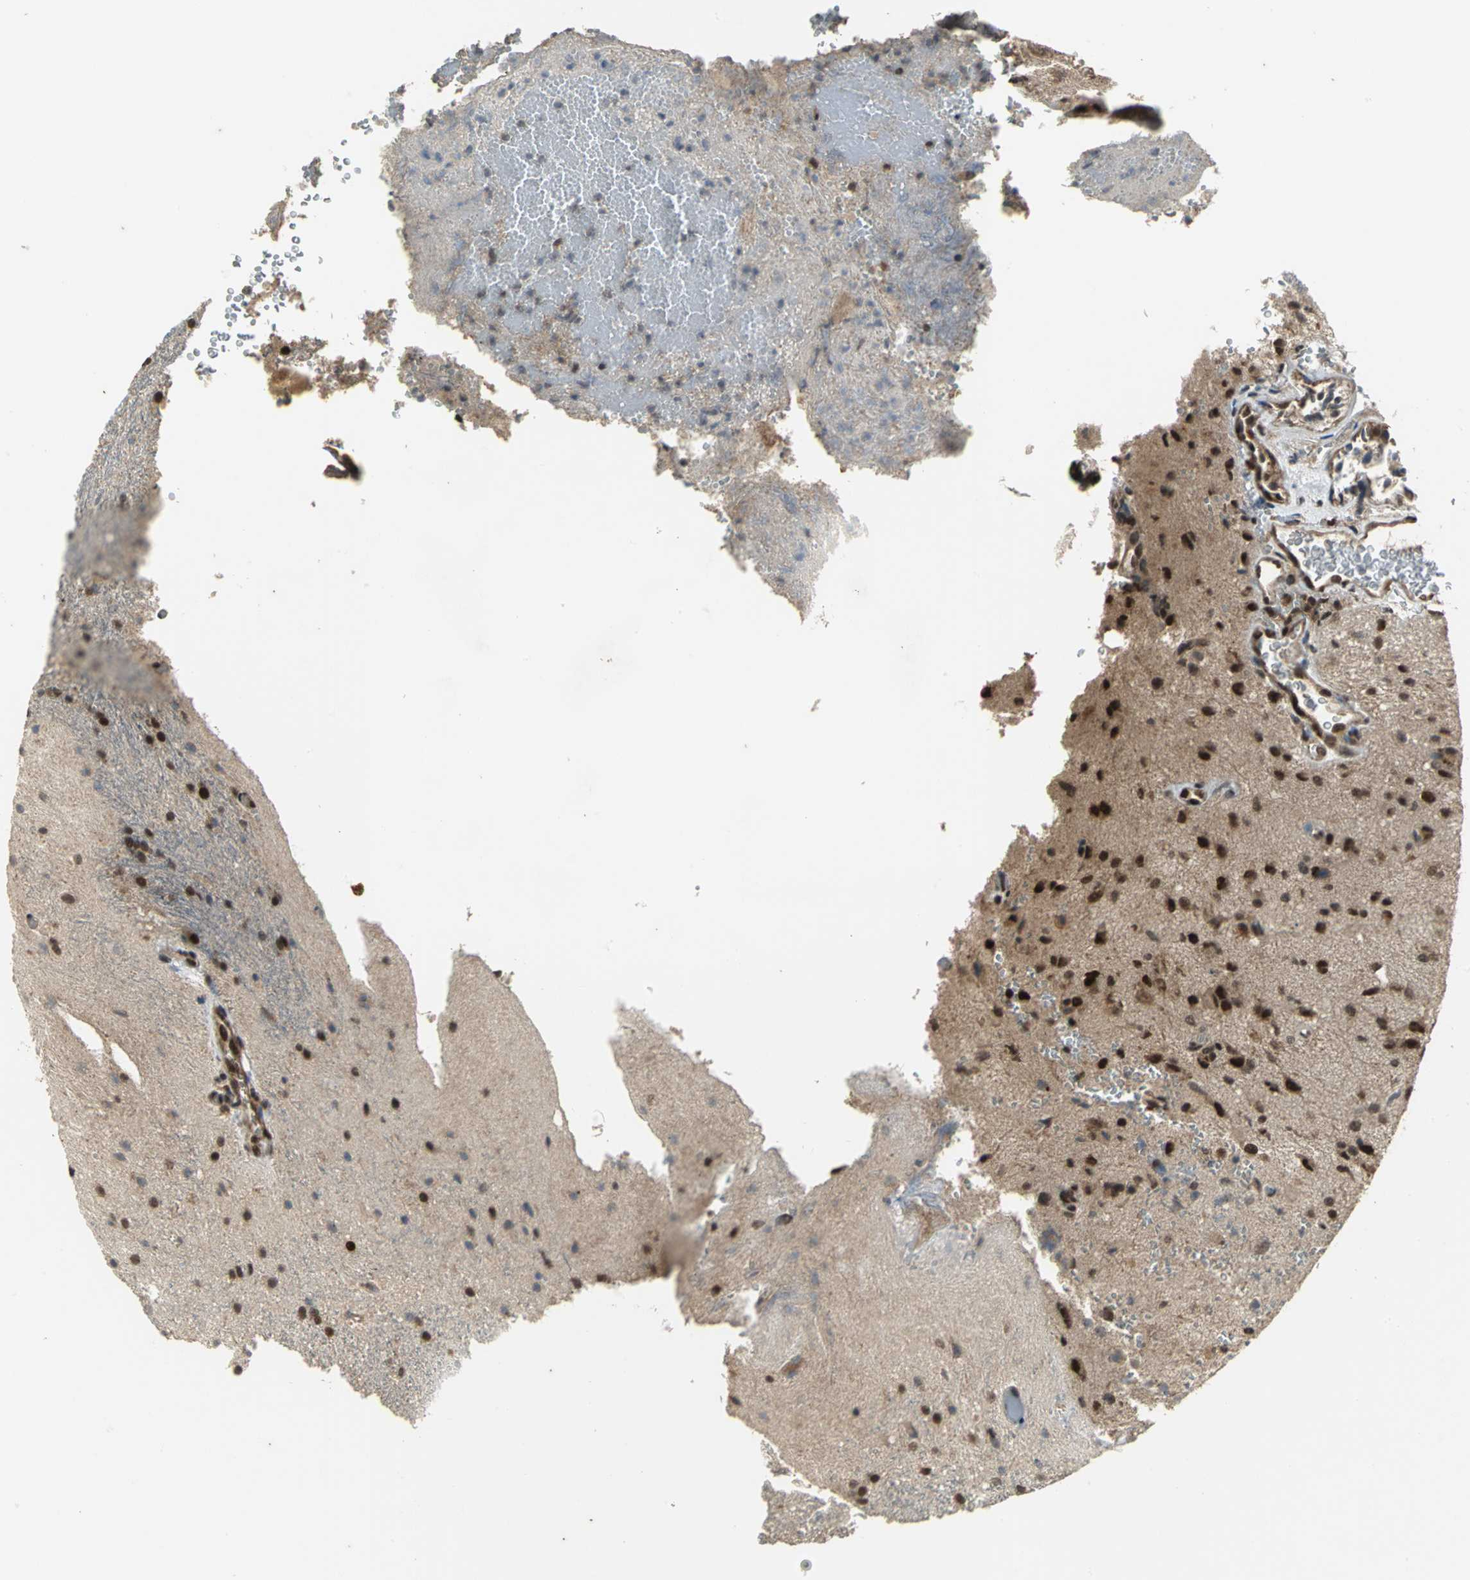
{"staining": {"intensity": "weak", "quantity": "25%-75%", "location": "cytoplasmic/membranous,nuclear"}, "tissue": "glioma", "cell_type": "Tumor cells", "image_type": "cancer", "snomed": [{"axis": "morphology", "description": "Normal tissue, NOS"}, {"axis": "morphology", "description": "Glioma, malignant, High grade"}, {"axis": "topography", "description": "Cerebral cortex"}], "caption": "DAB immunohistochemical staining of high-grade glioma (malignant) displays weak cytoplasmic/membranous and nuclear protein positivity in approximately 25%-75% of tumor cells.", "gene": "NOTCH3", "patient": {"sex": "male", "age": 56}}